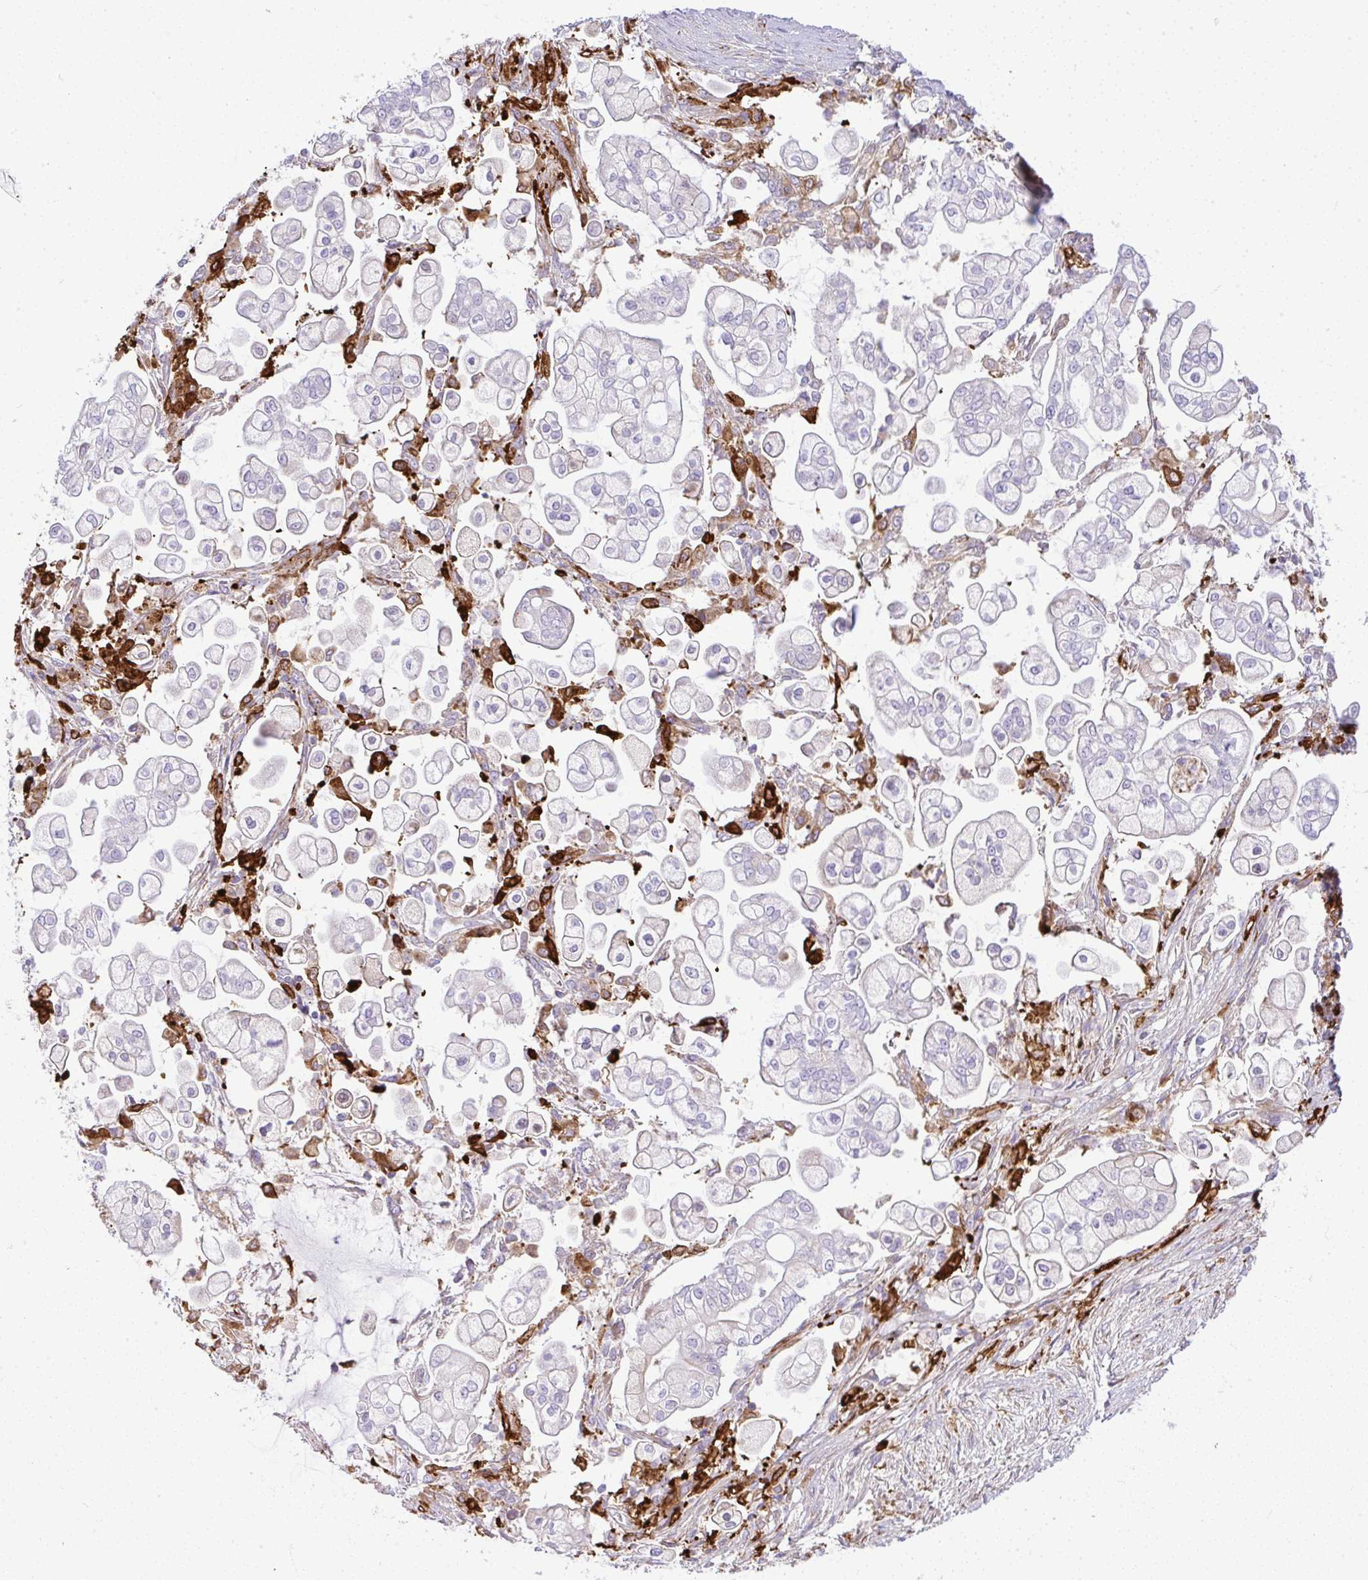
{"staining": {"intensity": "negative", "quantity": "none", "location": "none"}, "tissue": "pancreatic cancer", "cell_type": "Tumor cells", "image_type": "cancer", "snomed": [{"axis": "morphology", "description": "Adenocarcinoma, NOS"}, {"axis": "topography", "description": "Pancreas"}], "caption": "A micrograph of human pancreatic cancer (adenocarcinoma) is negative for staining in tumor cells.", "gene": "GRID2", "patient": {"sex": "female", "age": 69}}